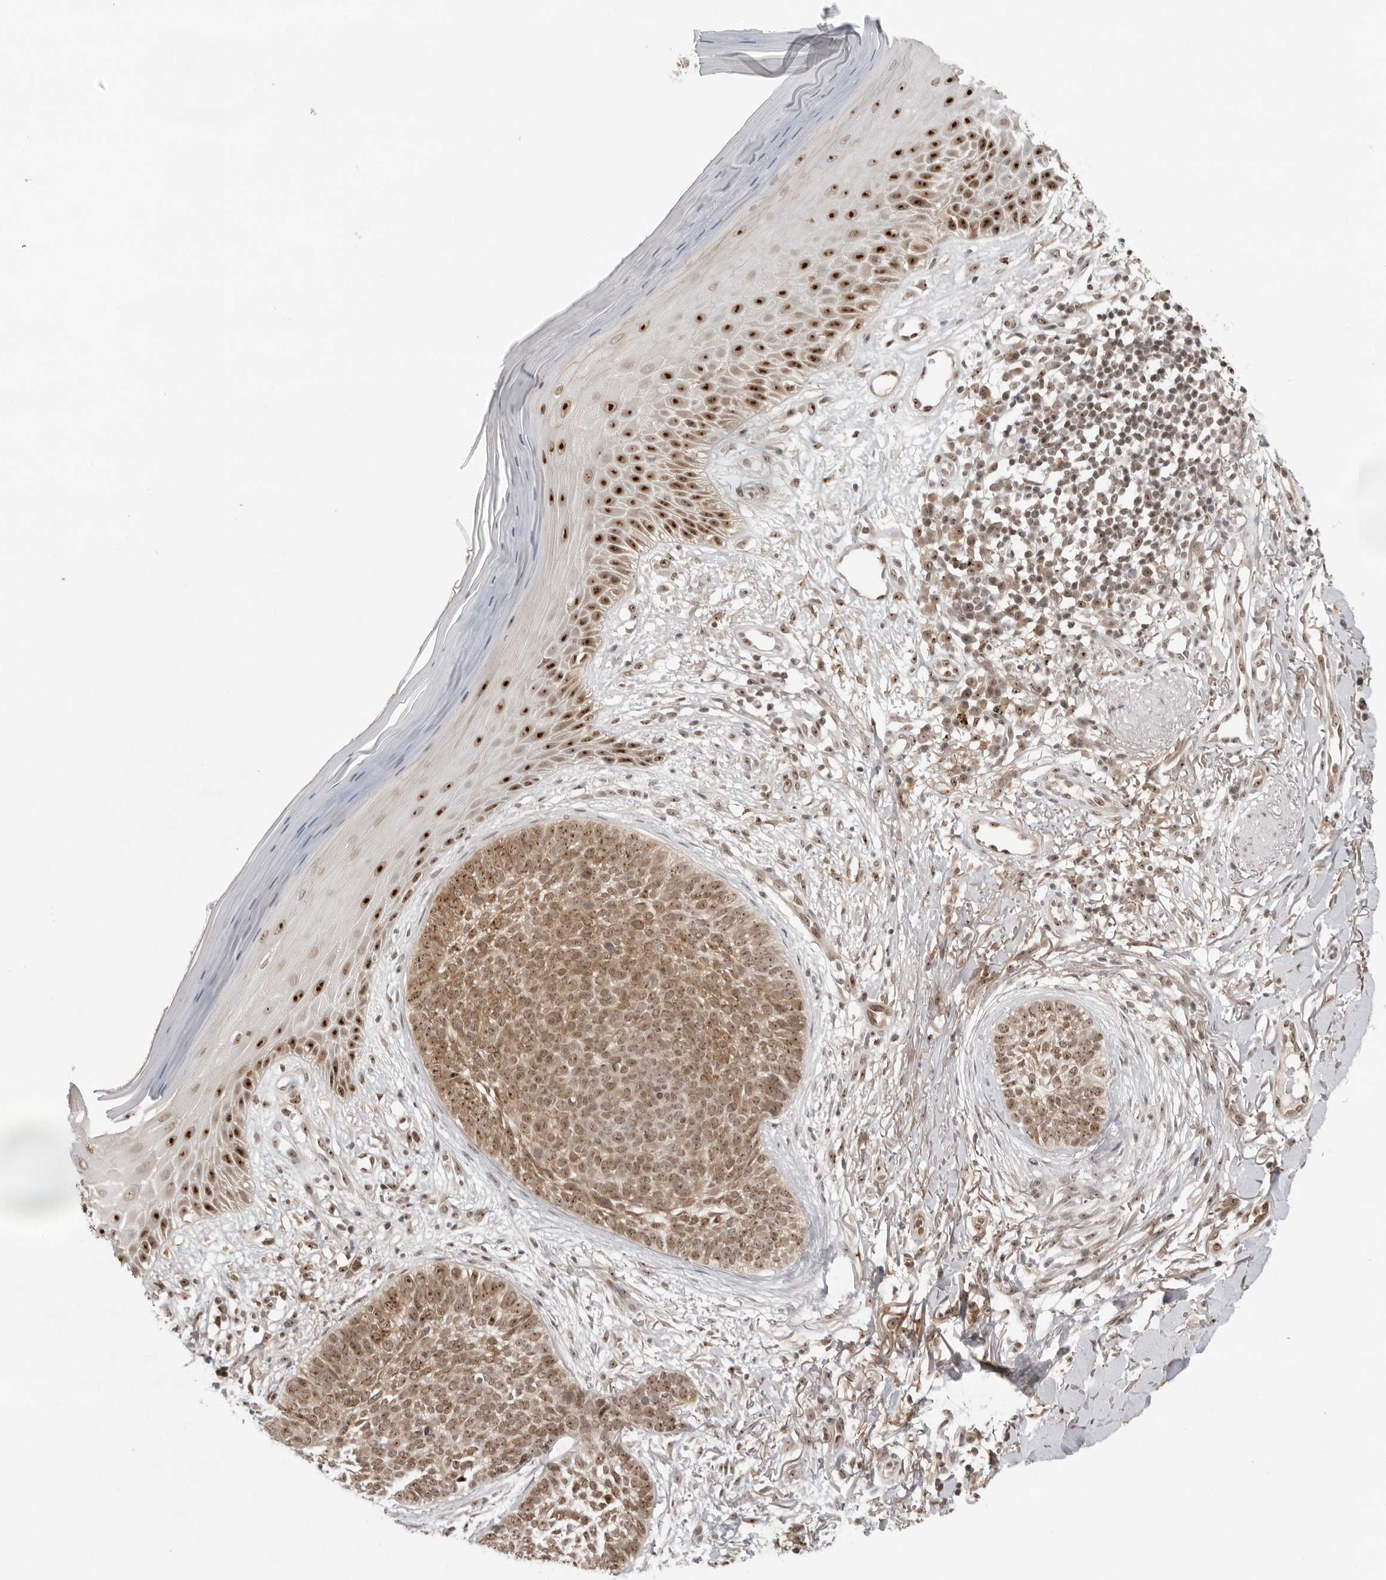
{"staining": {"intensity": "moderate", "quantity": ">75%", "location": "cytoplasmic/membranous,nuclear"}, "tissue": "skin cancer", "cell_type": "Tumor cells", "image_type": "cancer", "snomed": [{"axis": "morphology", "description": "Normal tissue, NOS"}, {"axis": "morphology", "description": "Basal cell carcinoma"}, {"axis": "topography", "description": "Skin"}], "caption": "Skin basal cell carcinoma stained for a protein reveals moderate cytoplasmic/membranous and nuclear positivity in tumor cells. (DAB IHC with brightfield microscopy, high magnification).", "gene": "EXOSC10", "patient": {"sex": "male", "age": 67}}